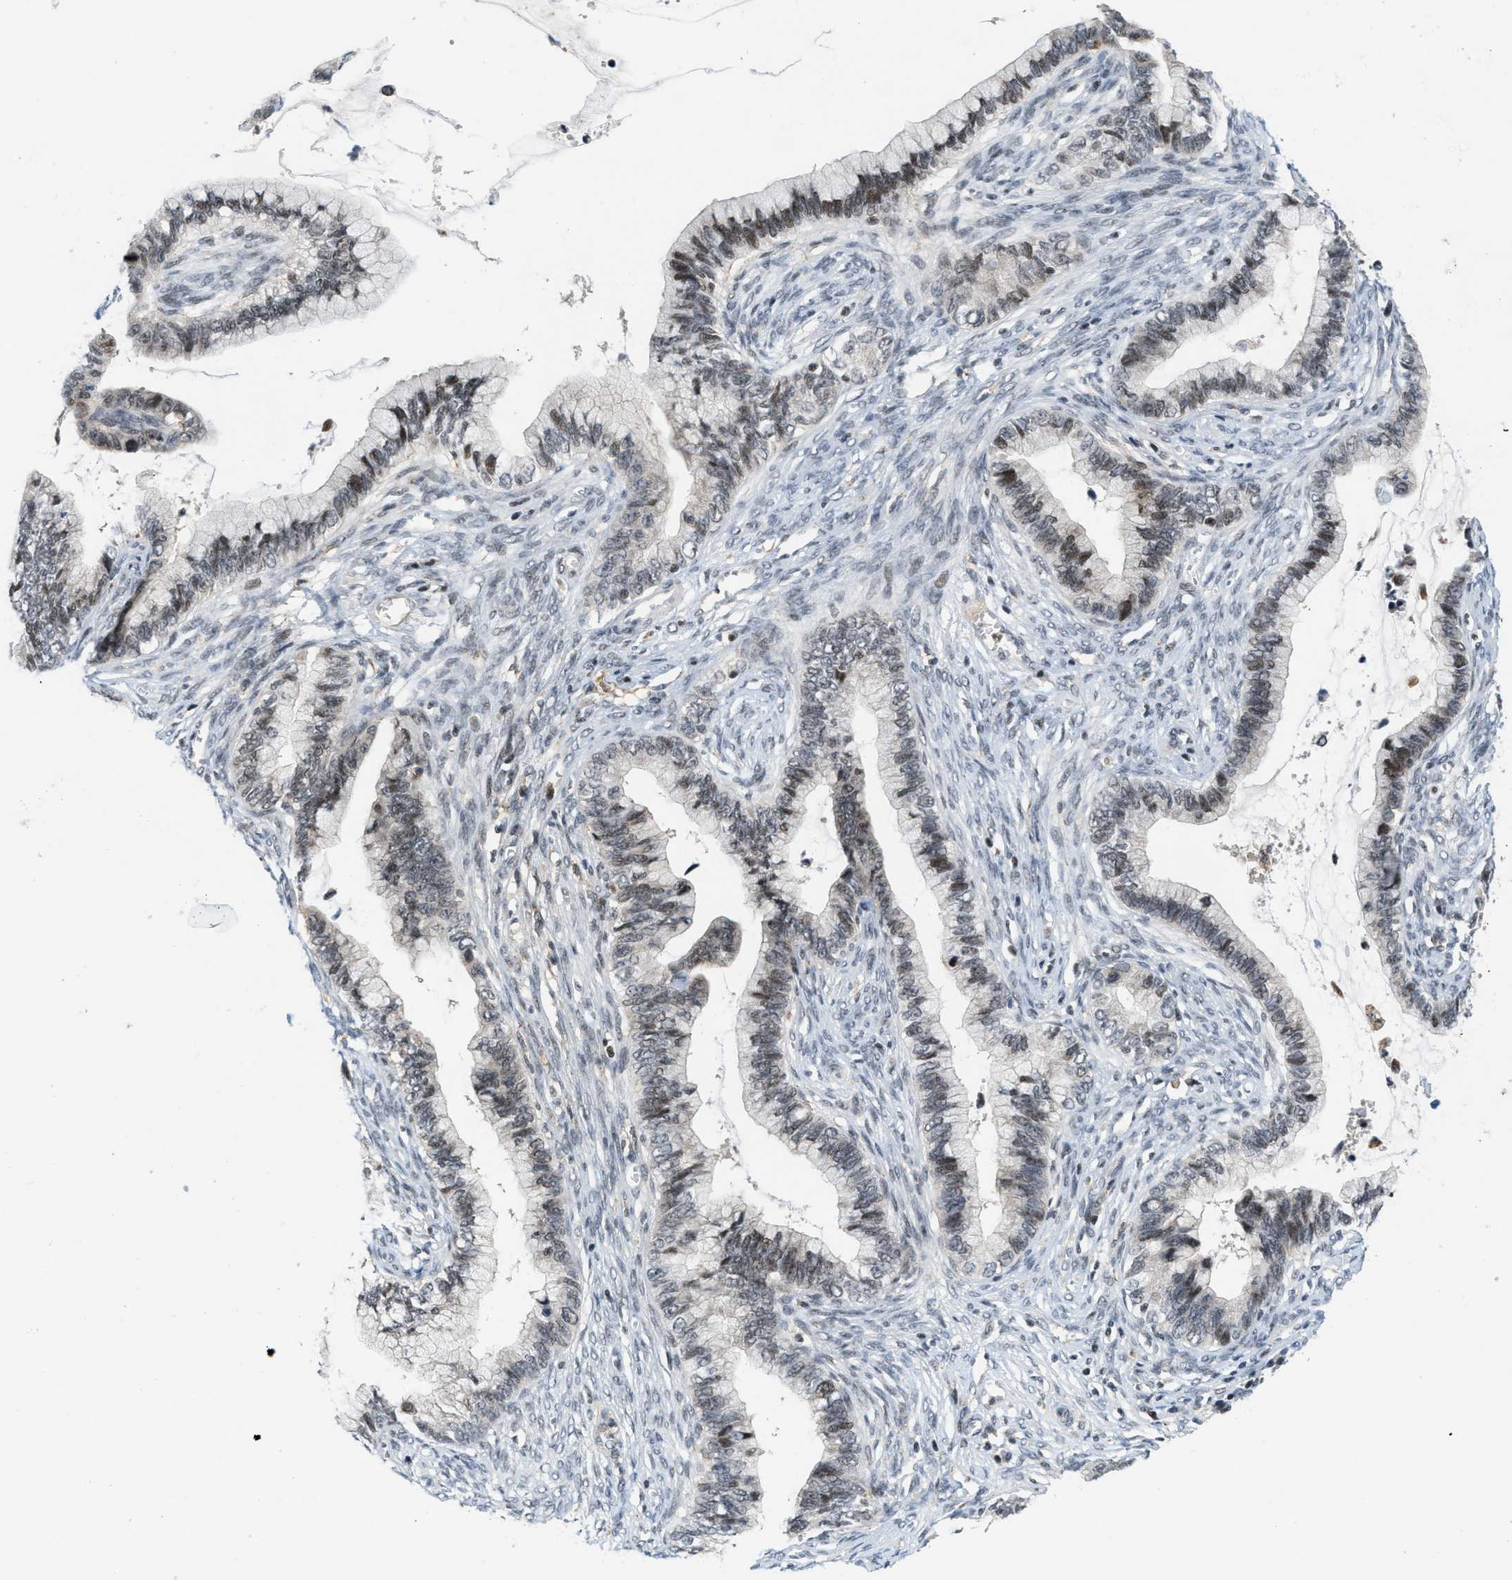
{"staining": {"intensity": "moderate", "quantity": "25%-75%", "location": "nuclear"}, "tissue": "cervical cancer", "cell_type": "Tumor cells", "image_type": "cancer", "snomed": [{"axis": "morphology", "description": "Adenocarcinoma, NOS"}, {"axis": "topography", "description": "Cervix"}], "caption": "There is medium levels of moderate nuclear staining in tumor cells of cervical cancer (adenocarcinoma), as demonstrated by immunohistochemical staining (brown color).", "gene": "ING1", "patient": {"sex": "female", "age": 44}}